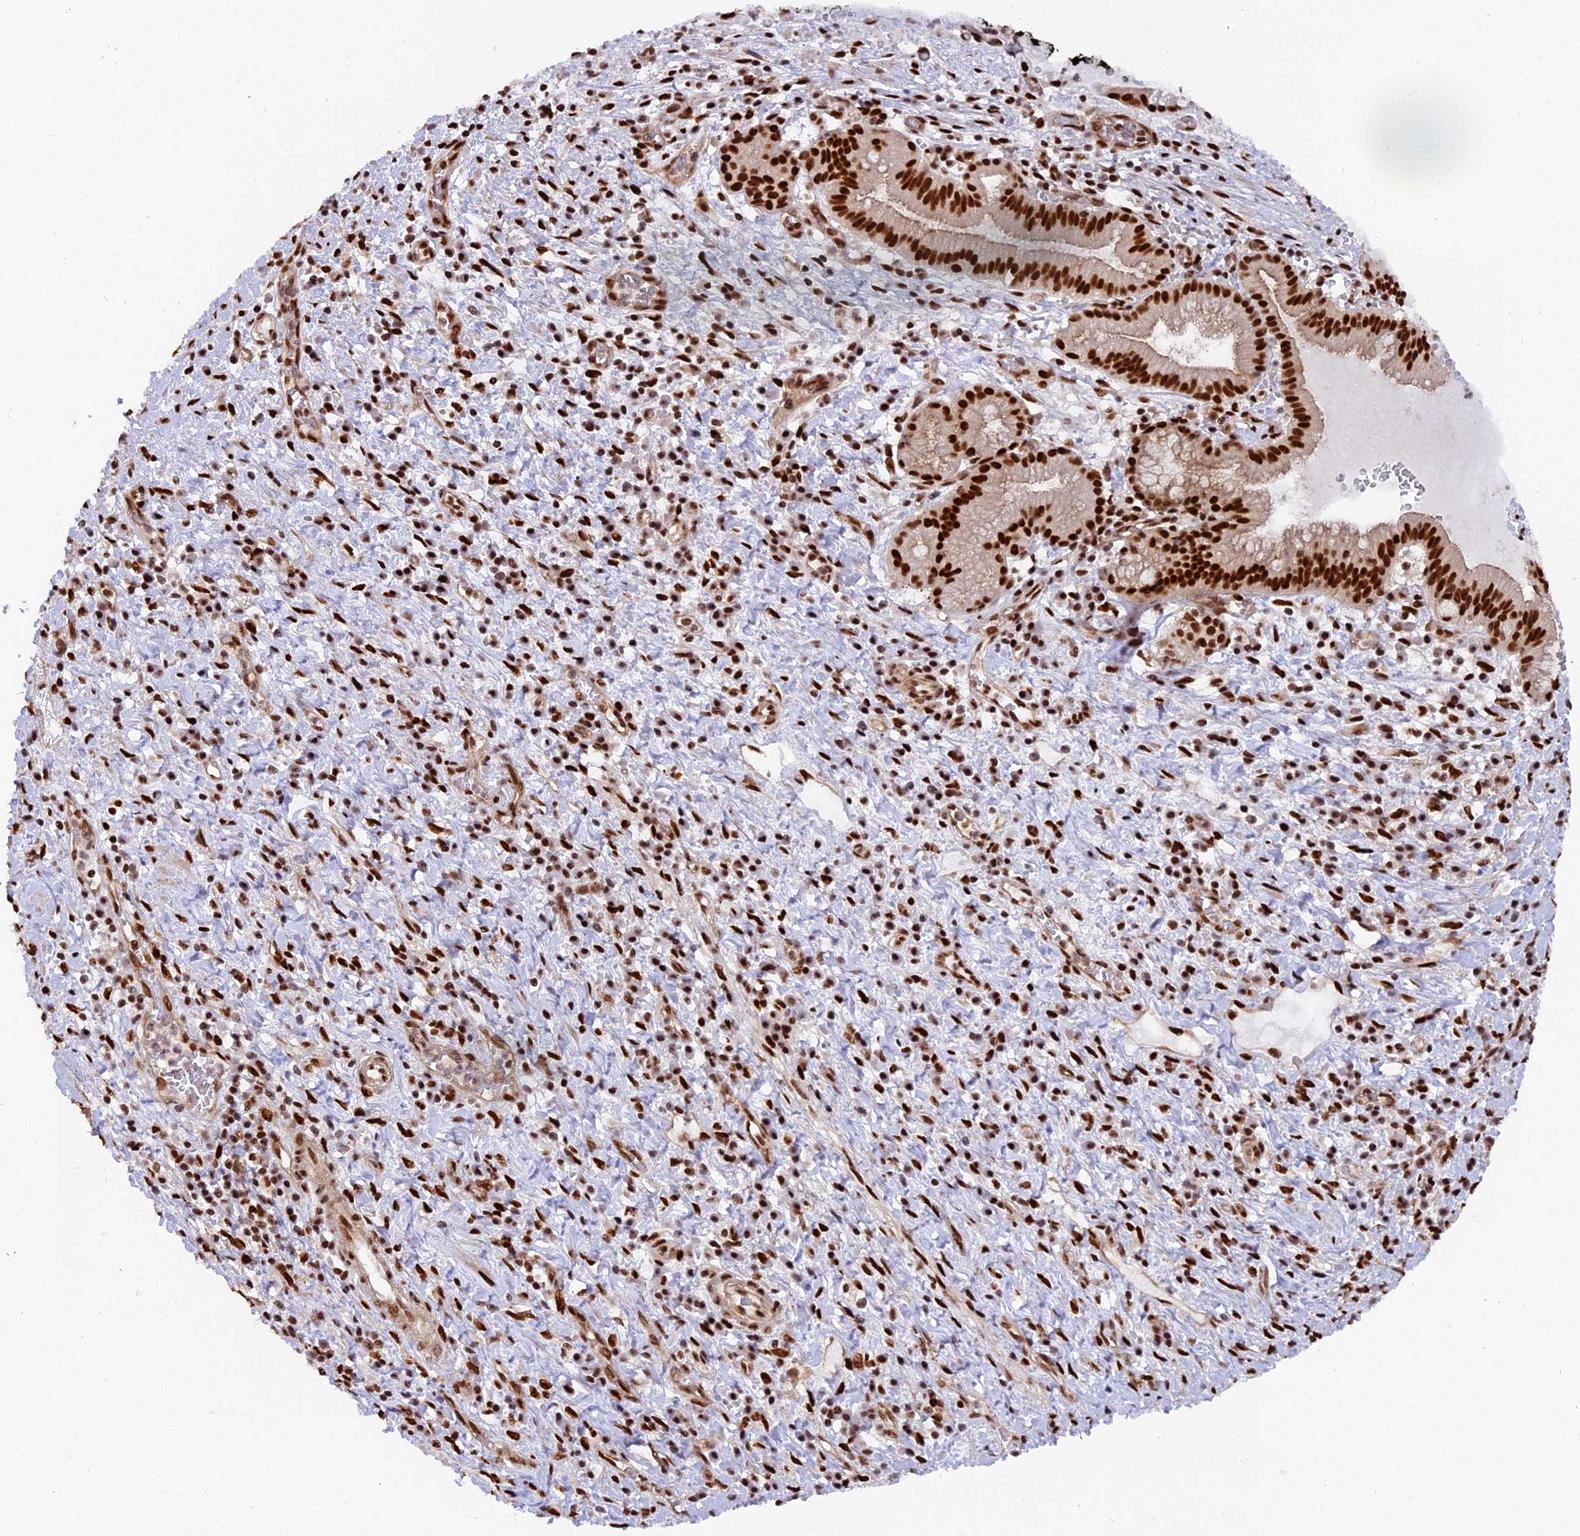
{"staining": {"intensity": "strong", "quantity": ">75%", "location": "nuclear"}, "tissue": "pancreatic cancer", "cell_type": "Tumor cells", "image_type": "cancer", "snomed": [{"axis": "morphology", "description": "Adenocarcinoma, NOS"}, {"axis": "topography", "description": "Pancreas"}], "caption": "The micrograph reveals immunohistochemical staining of pancreatic adenocarcinoma. There is strong nuclear staining is present in about >75% of tumor cells.", "gene": "RAMAC", "patient": {"sex": "male", "age": 72}}